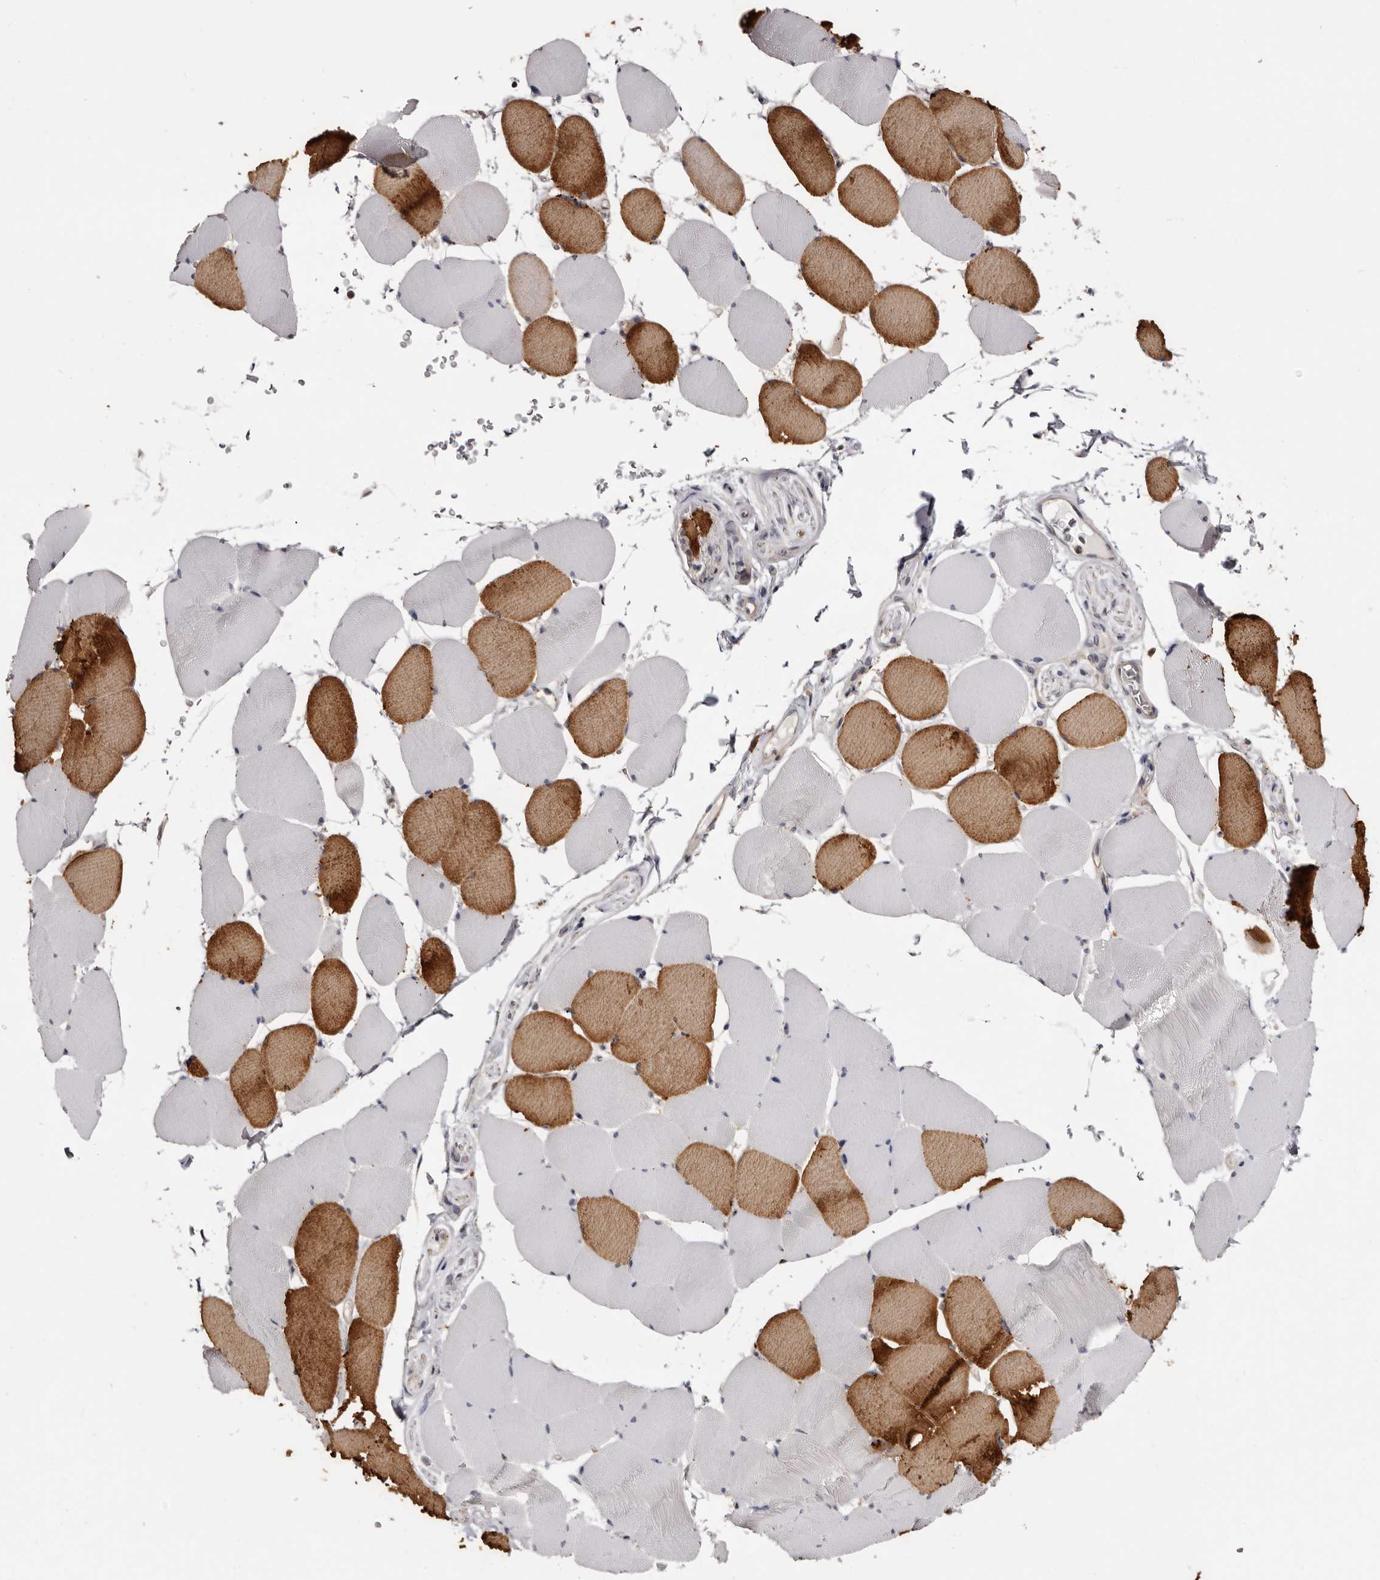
{"staining": {"intensity": "strong", "quantity": "25%-75%", "location": "cytoplasmic/membranous"}, "tissue": "skeletal muscle", "cell_type": "Myocytes", "image_type": "normal", "snomed": [{"axis": "morphology", "description": "Normal tissue, NOS"}, {"axis": "topography", "description": "Skeletal muscle"}], "caption": "An image showing strong cytoplasmic/membranous positivity in about 25%-75% of myocytes in benign skeletal muscle, as visualized by brown immunohistochemical staining.", "gene": "TNNI1", "patient": {"sex": "male", "age": 62}}